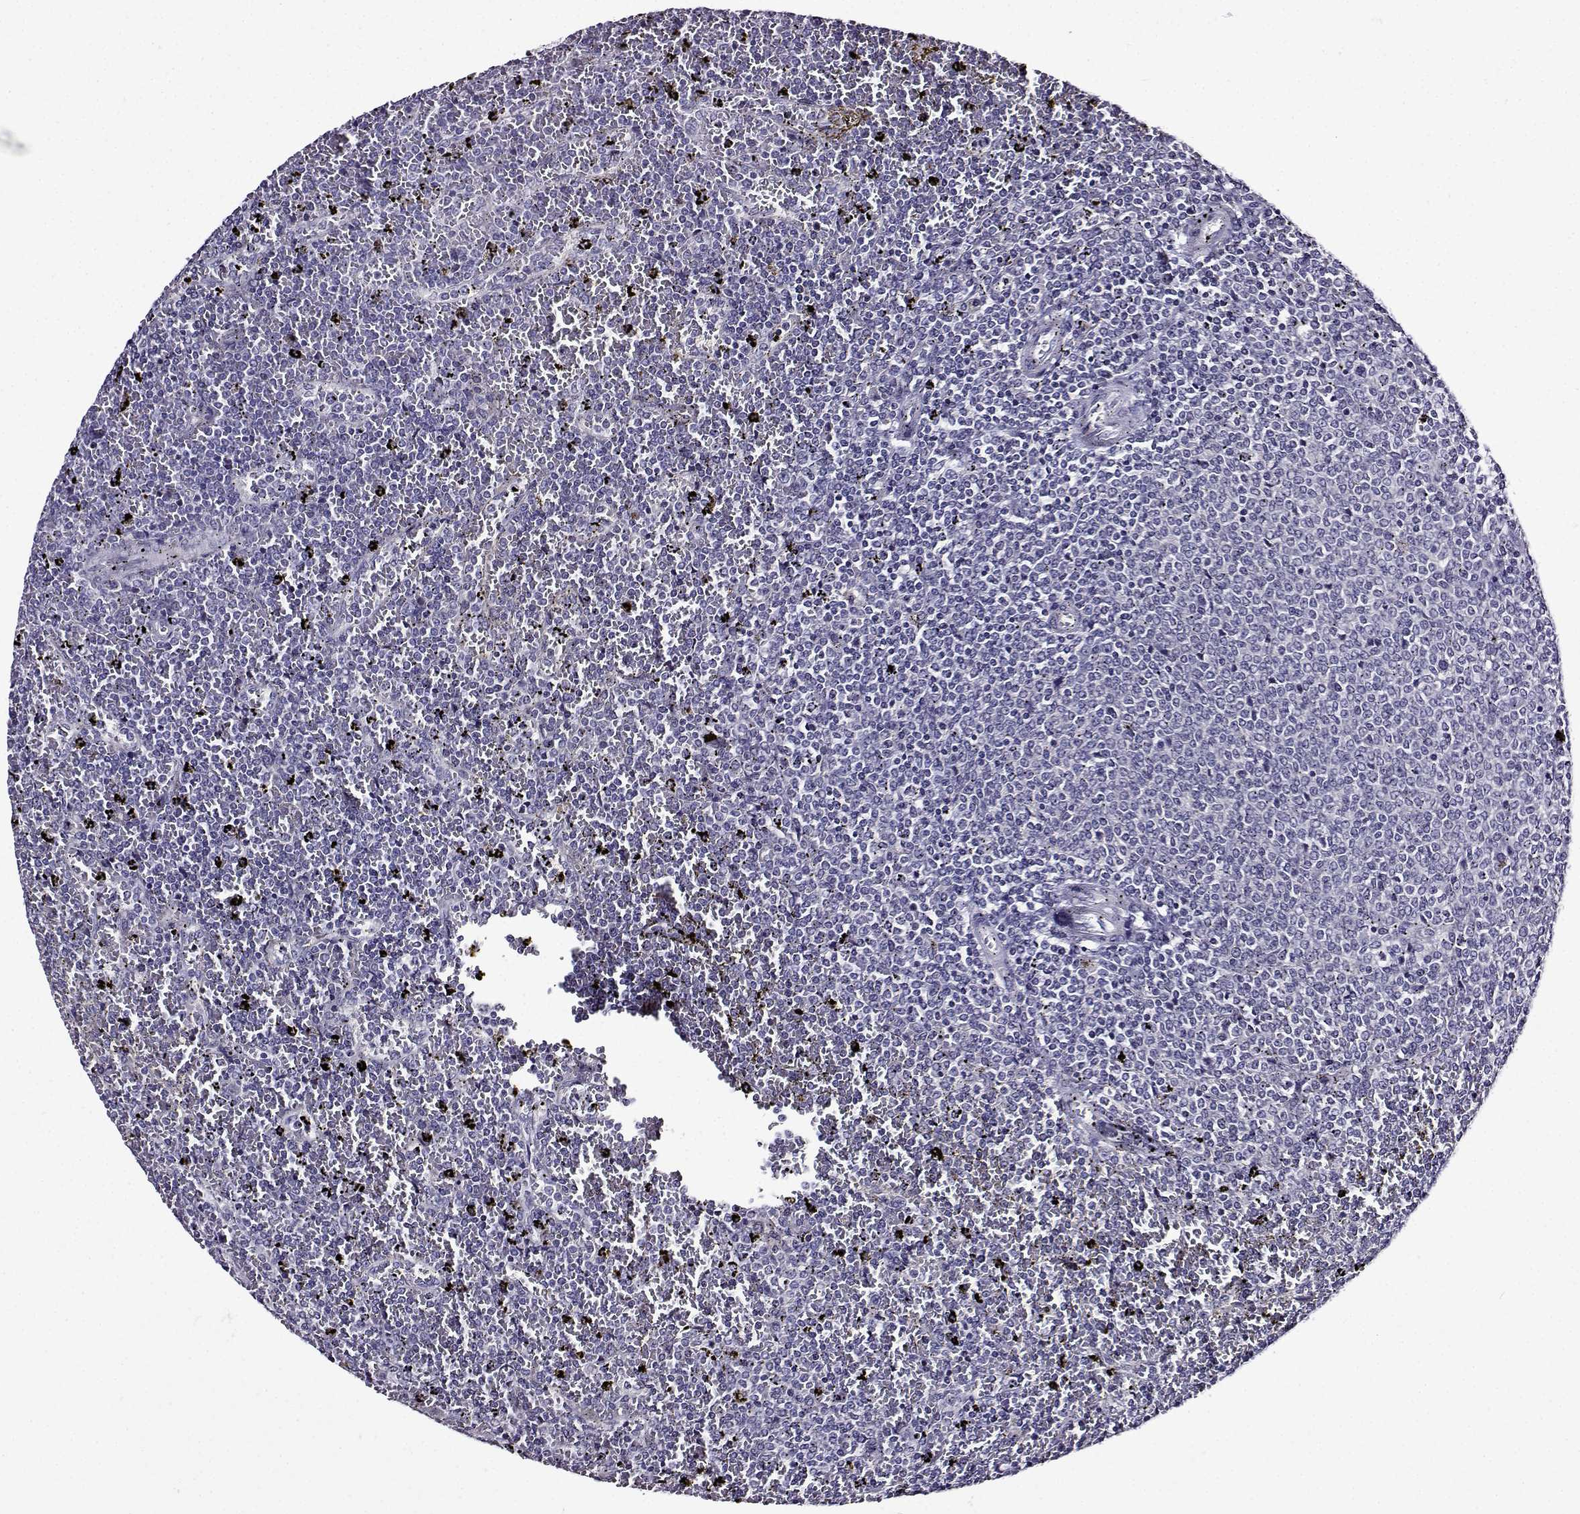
{"staining": {"intensity": "negative", "quantity": "none", "location": "none"}, "tissue": "lymphoma", "cell_type": "Tumor cells", "image_type": "cancer", "snomed": [{"axis": "morphology", "description": "Malignant lymphoma, non-Hodgkin's type, Low grade"}, {"axis": "topography", "description": "Spleen"}], "caption": "Immunohistochemistry (IHC) of human lymphoma exhibits no staining in tumor cells.", "gene": "TMEM266", "patient": {"sex": "female", "age": 77}}